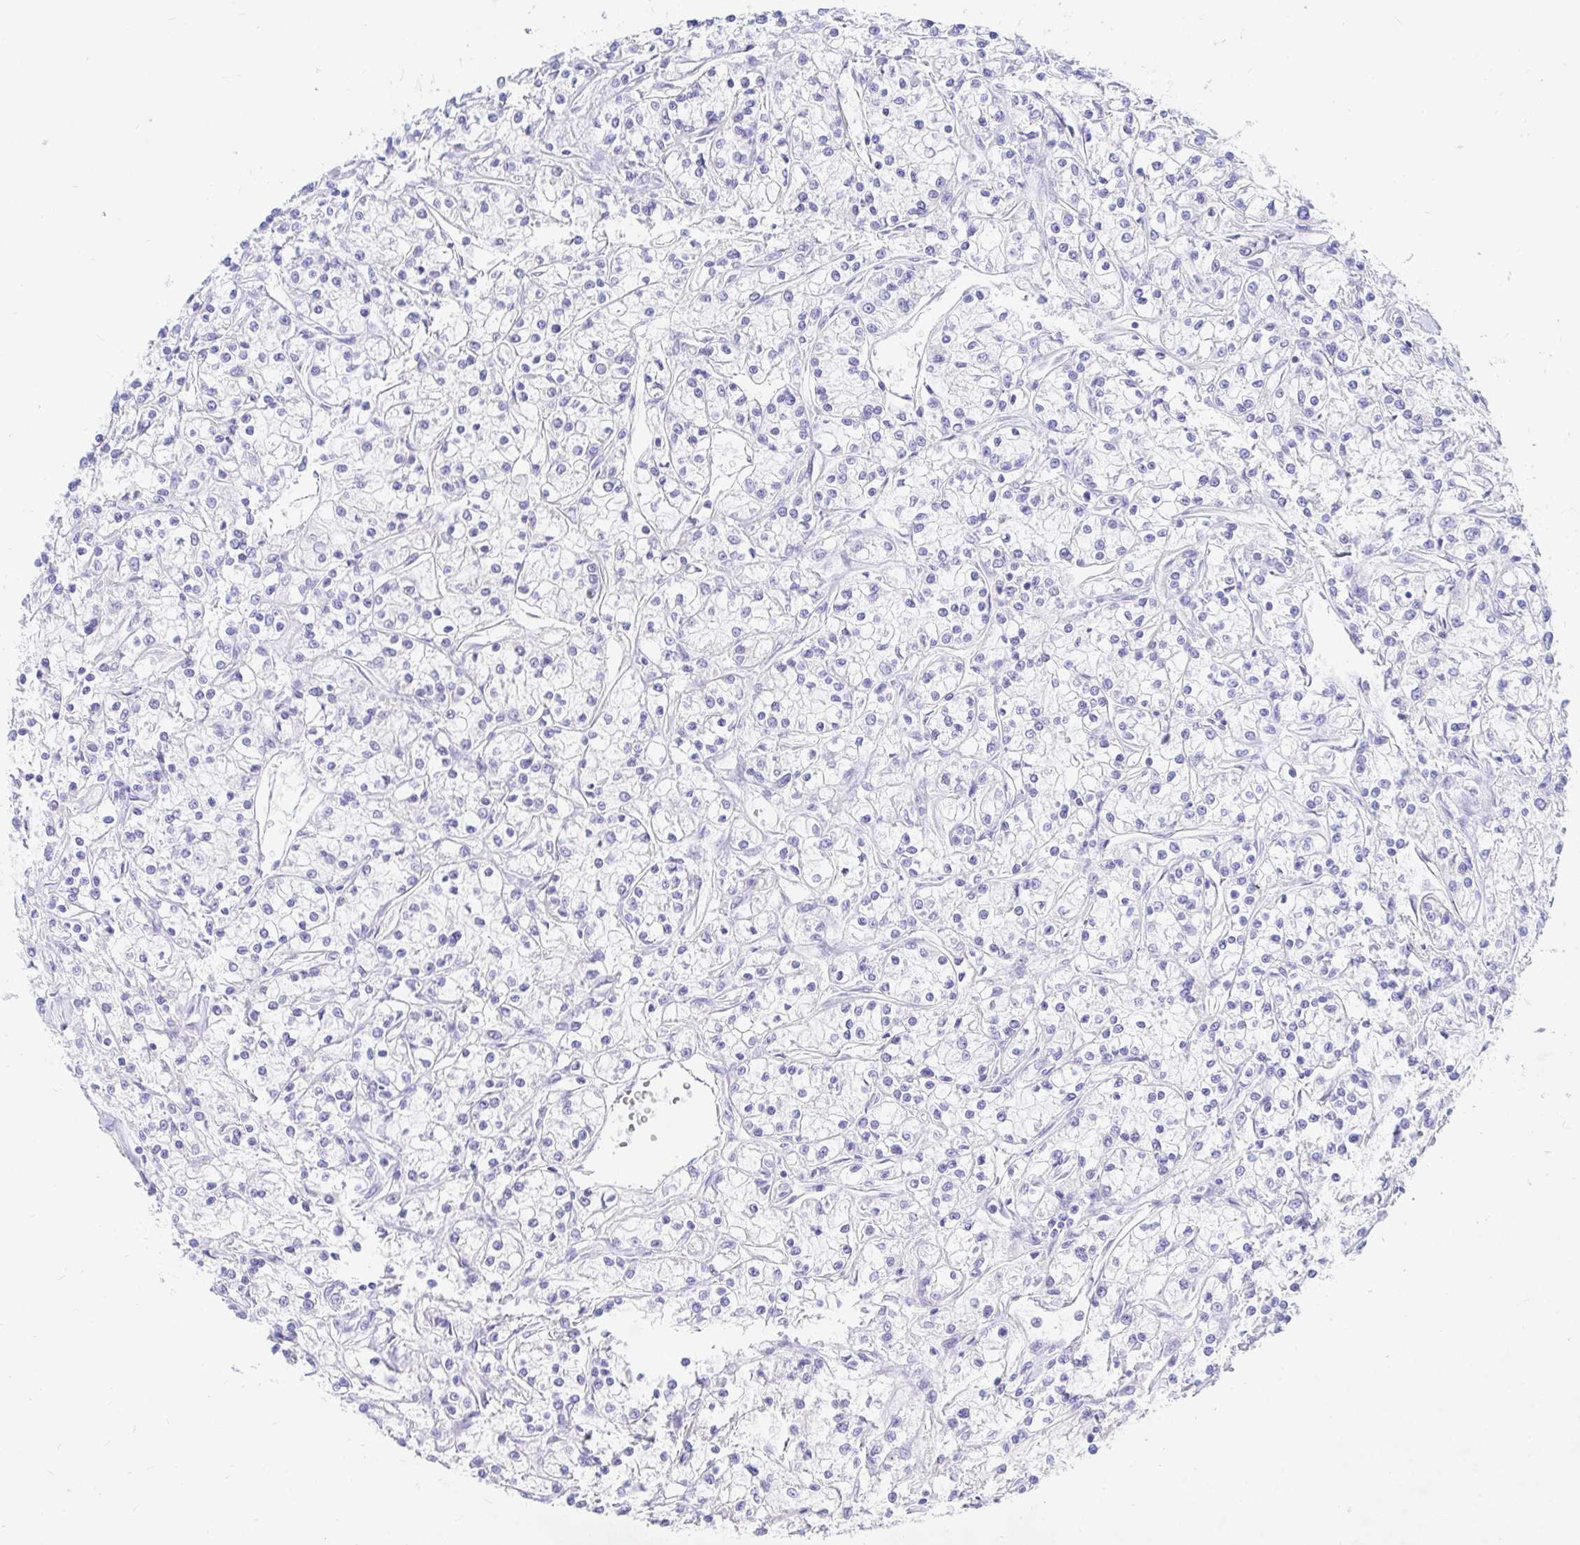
{"staining": {"intensity": "negative", "quantity": "none", "location": "none"}, "tissue": "renal cancer", "cell_type": "Tumor cells", "image_type": "cancer", "snomed": [{"axis": "morphology", "description": "Adenocarcinoma, NOS"}, {"axis": "topography", "description": "Kidney"}], "caption": "Immunohistochemical staining of human renal cancer (adenocarcinoma) reveals no significant staining in tumor cells.", "gene": "NR2E1", "patient": {"sex": "female", "age": 59}}